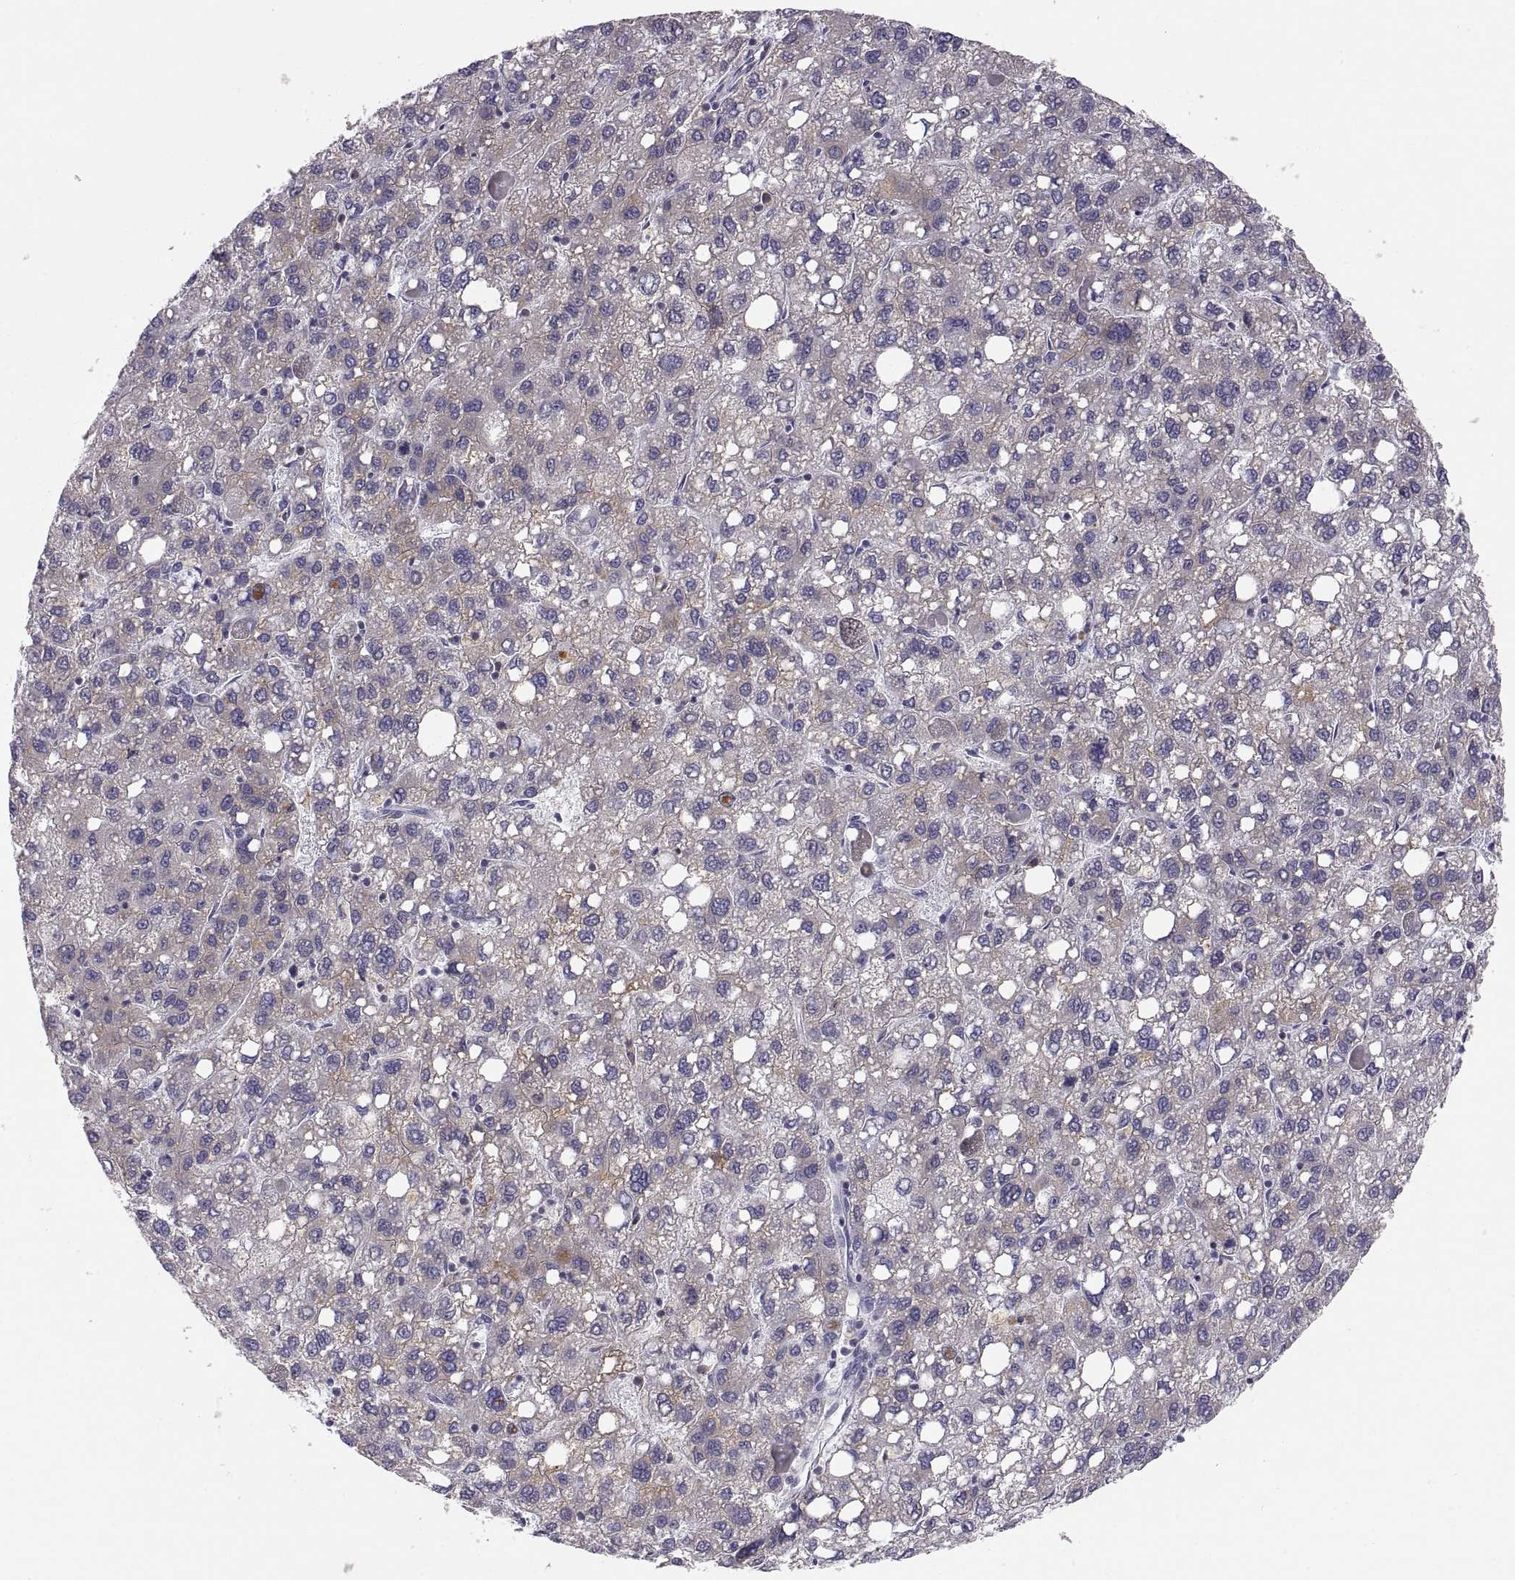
{"staining": {"intensity": "negative", "quantity": "none", "location": "none"}, "tissue": "liver cancer", "cell_type": "Tumor cells", "image_type": "cancer", "snomed": [{"axis": "morphology", "description": "Carcinoma, Hepatocellular, NOS"}, {"axis": "topography", "description": "Liver"}], "caption": "The micrograph displays no staining of tumor cells in liver cancer.", "gene": "ERO1A", "patient": {"sex": "female", "age": 82}}